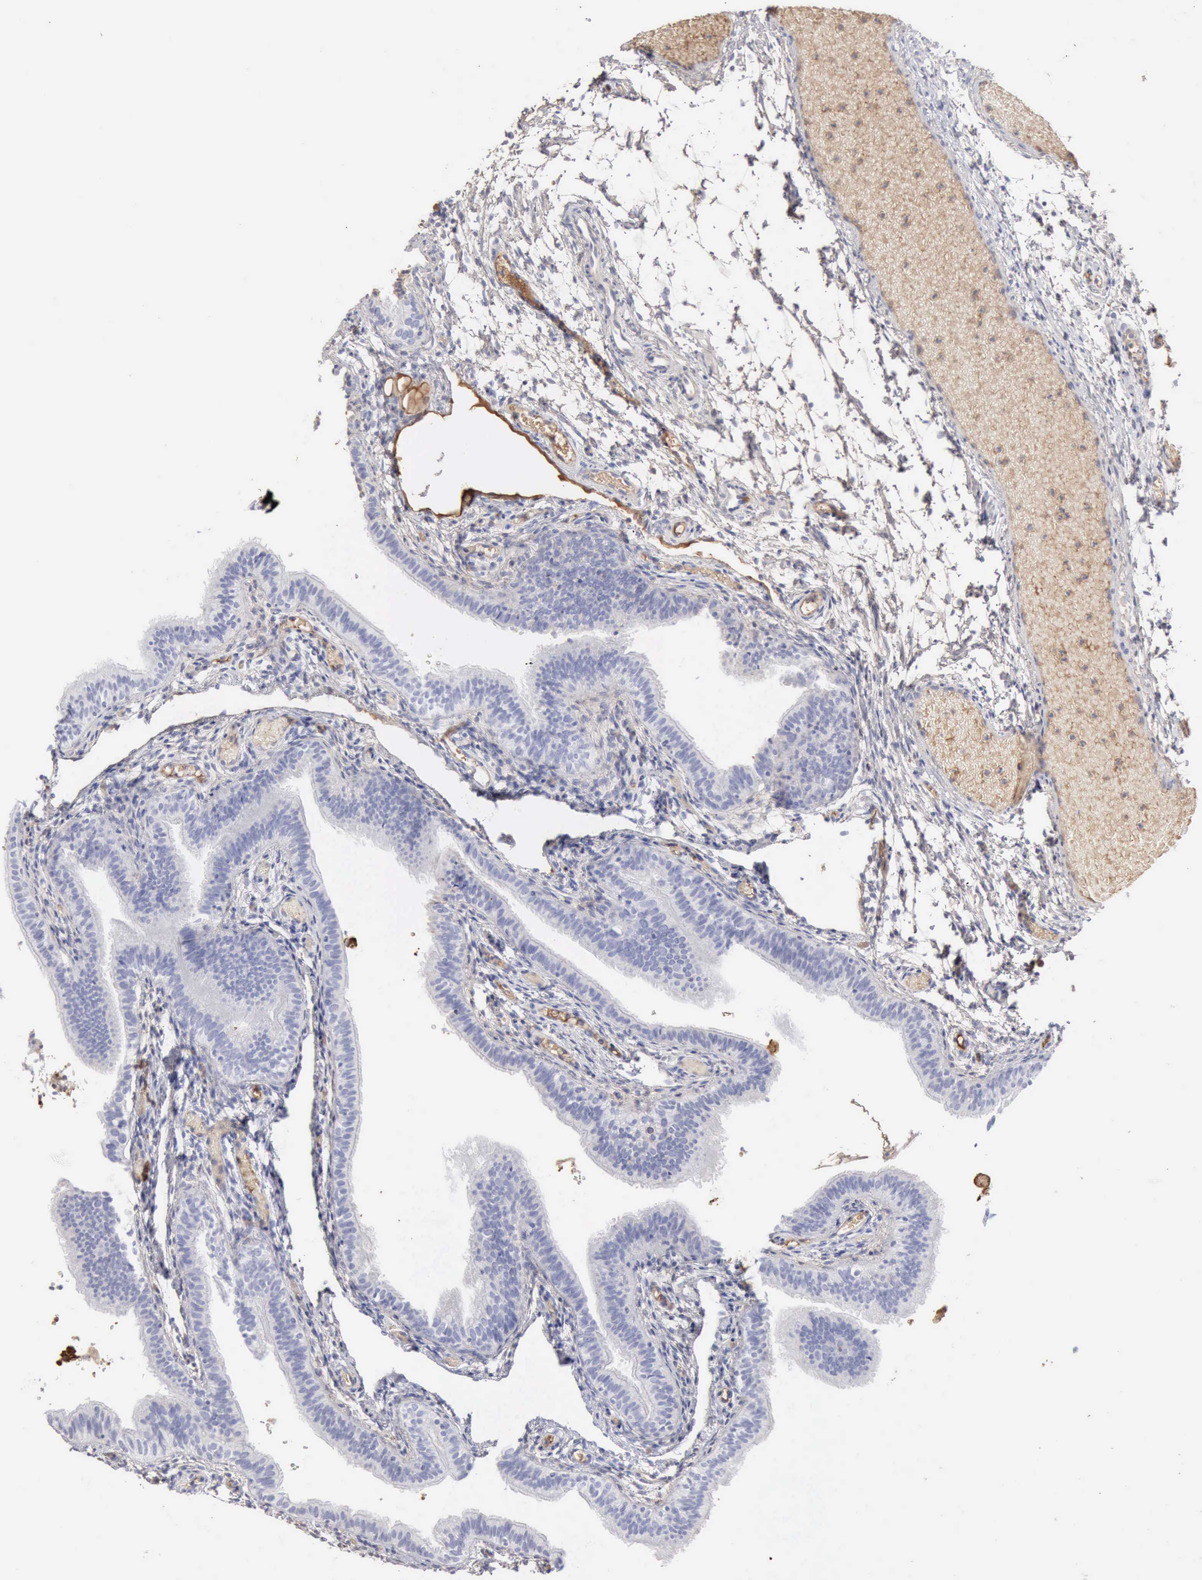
{"staining": {"intensity": "weak", "quantity": "<25%", "location": "cytoplasmic/membranous"}, "tissue": "fallopian tube", "cell_type": "Glandular cells", "image_type": "normal", "snomed": [{"axis": "morphology", "description": "Normal tissue, NOS"}, {"axis": "morphology", "description": "Dermoid, NOS"}, {"axis": "topography", "description": "Fallopian tube"}], "caption": "IHC image of normal fallopian tube: human fallopian tube stained with DAB (3,3'-diaminobenzidine) reveals no significant protein positivity in glandular cells. (Immunohistochemistry, brightfield microscopy, high magnification).", "gene": "SERPINA1", "patient": {"sex": "female", "age": 33}}